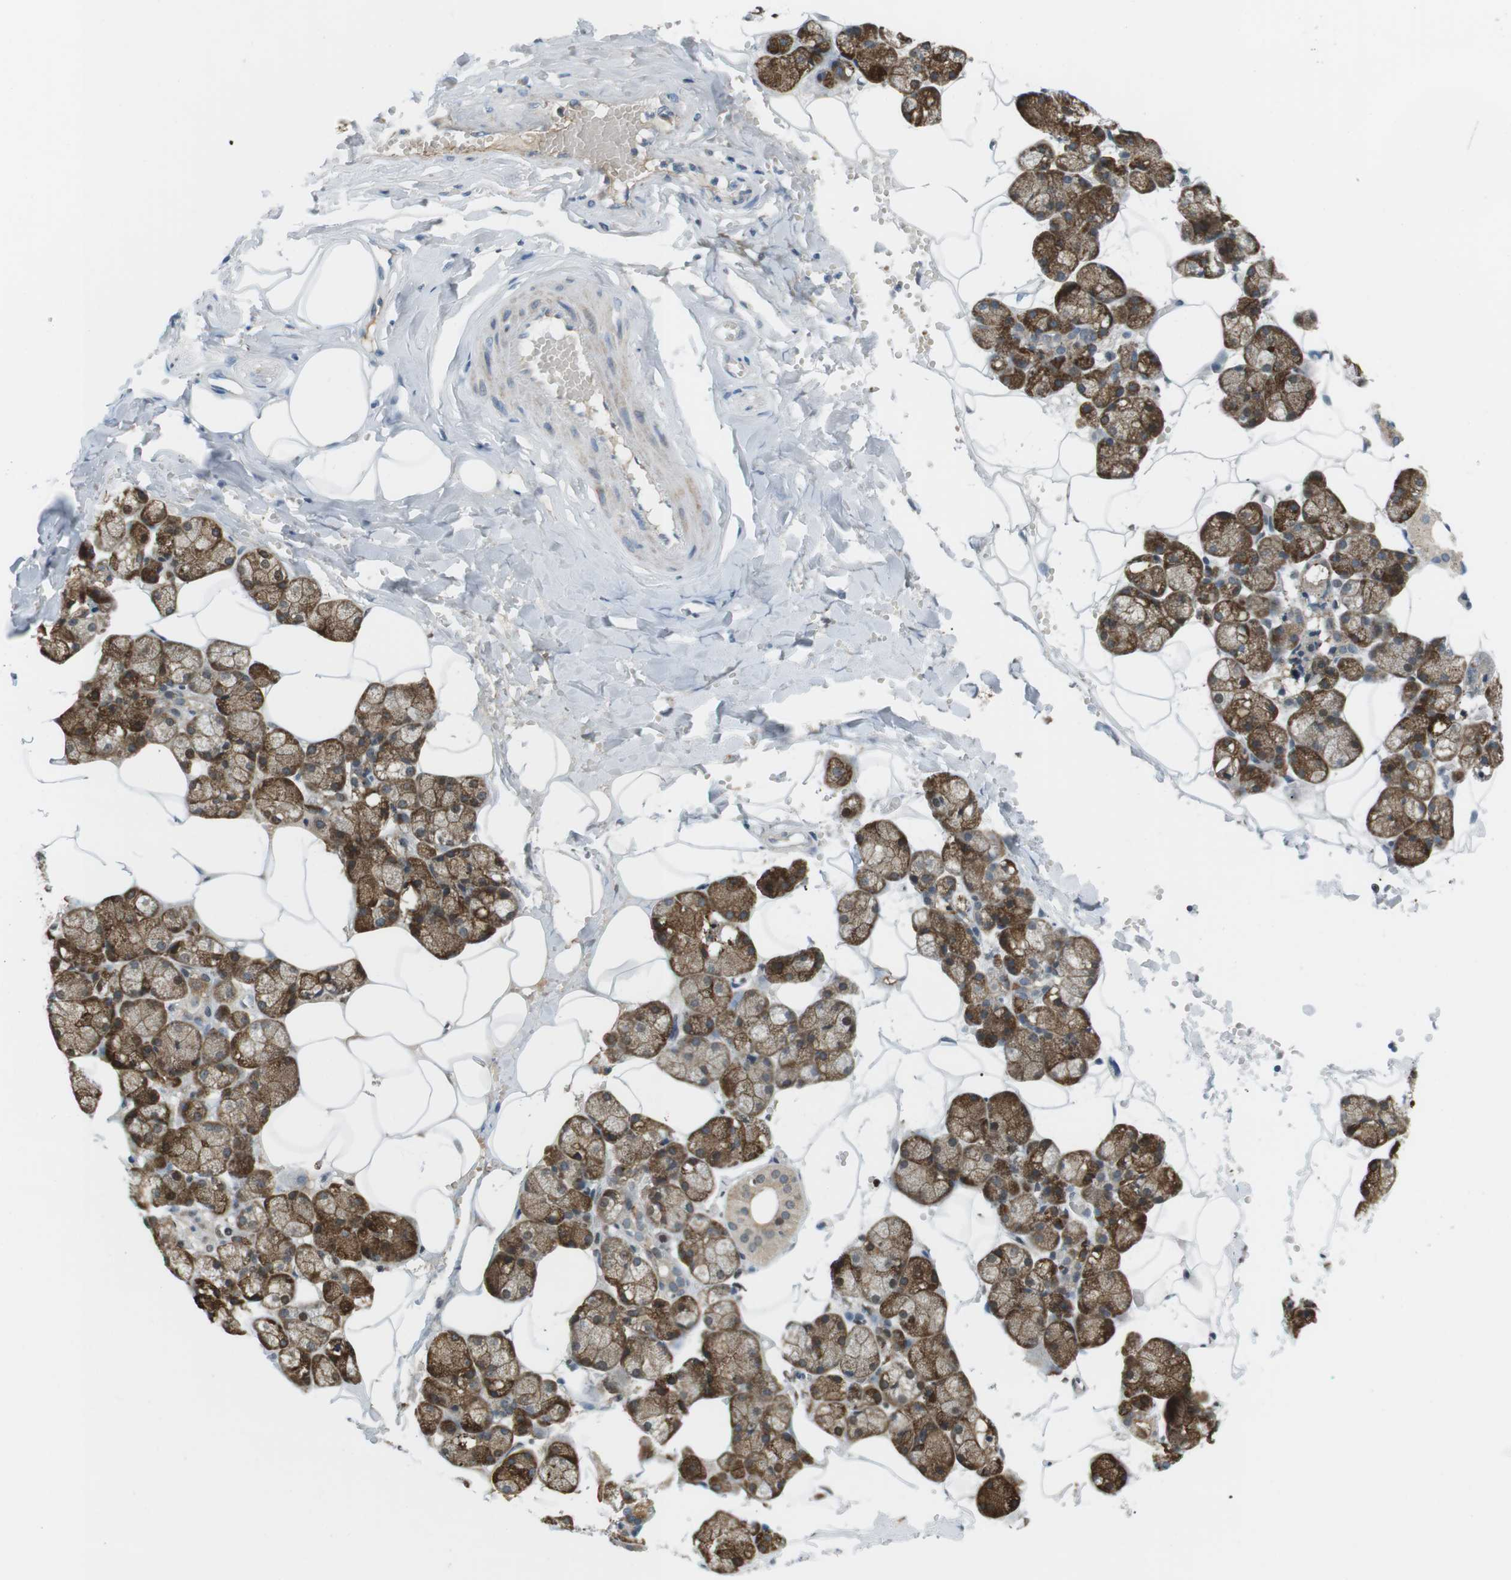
{"staining": {"intensity": "moderate", "quantity": "<25%", "location": "cytoplasmic/membranous"}, "tissue": "salivary gland", "cell_type": "Glandular cells", "image_type": "normal", "snomed": [{"axis": "morphology", "description": "Normal tissue, NOS"}, {"axis": "topography", "description": "Salivary gland"}], "caption": "Immunohistochemistry staining of benign salivary gland, which exhibits low levels of moderate cytoplasmic/membranous positivity in approximately <25% of glandular cells indicating moderate cytoplasmic/membranous protein expression. The staining was performed using DAB (3,3'-diaminobenzidine) (brown) for protein detection and nuclei were counterstained in hematoxylin (blue).", "gene": "RTN3", "patient": {"sex": "male", "age": 62}}